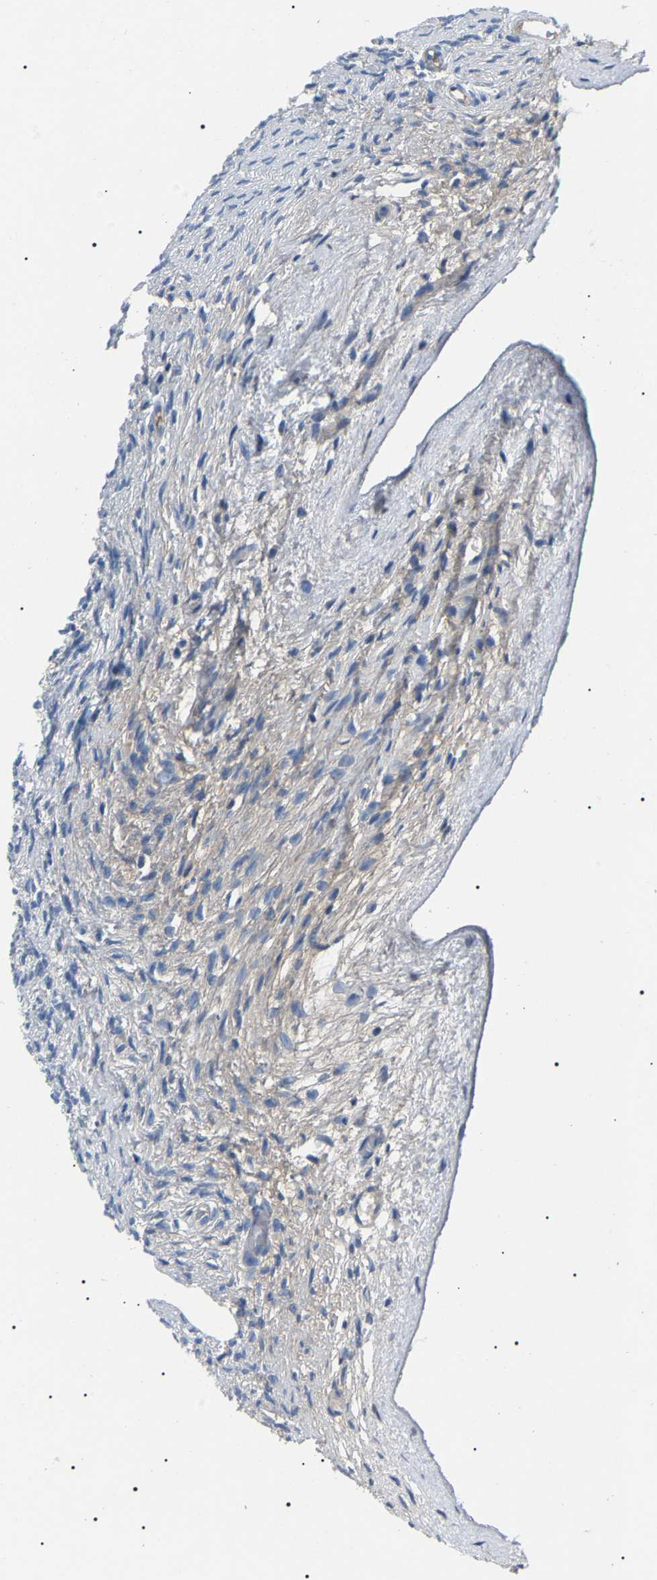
{"staining": {"intensity": "moderate", "quantity": ">75%", "location": "cytoplasmic/membranous"}, "tissue": "ovary", "cell_type": "Follicle cells", "image_type": "normal", "snomed": [{"axis": "morphology", "description": "Normal tissue, NOS"}, {"axis": "topography", "description": "Ovary"}], "caption": "Immunohistochemical staining of benign ovary reveals moderate cytoplasmic/membranous protein positivity in about >75% of follicle cells. Using DAB (3,3'-diaminobenzidine) (brown) and hematoxylin (blue) stains, captured at high magnification using brightfield microscopy.", "gene": "KLK15", "patient": {"sex": "female", "age": 33}}